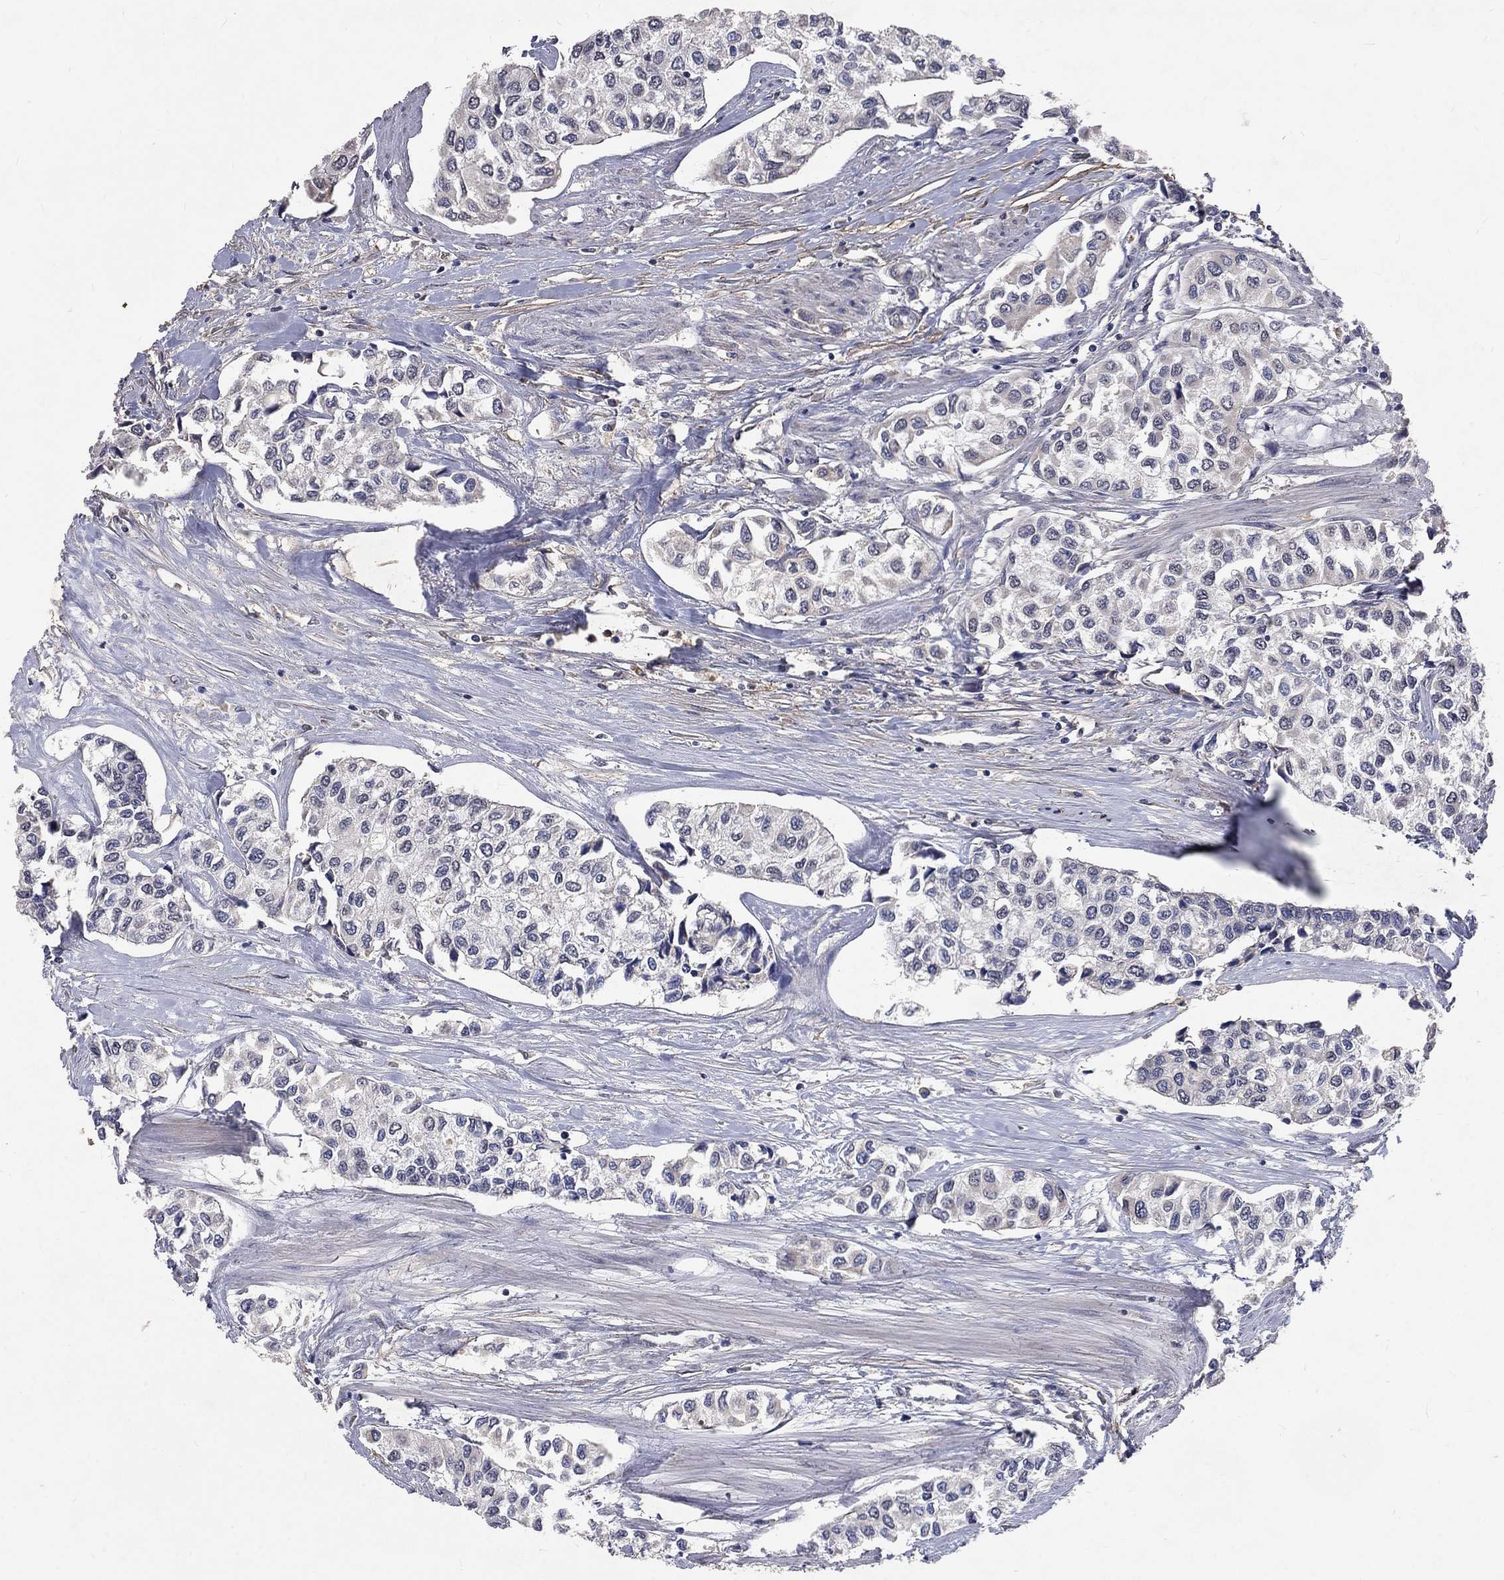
{"staining": {"intensity": "negative", "quantity": "none", "location": "none"}, "tissue": "urothelial cancer", "cell_type": "Tumor cells", "image_type": "cancer", "snomed": [{"axis": "morphology", "description": "Urothelial carcinoma, High grade"}, {"axis": "topography", "description": "Urinary bladder"}], "caption": "The image demonstrates no significant positivity in tumor cells of urothelial cancer.", "gene": "CHST5", "patient": {"sex": "male", "age": 73}}